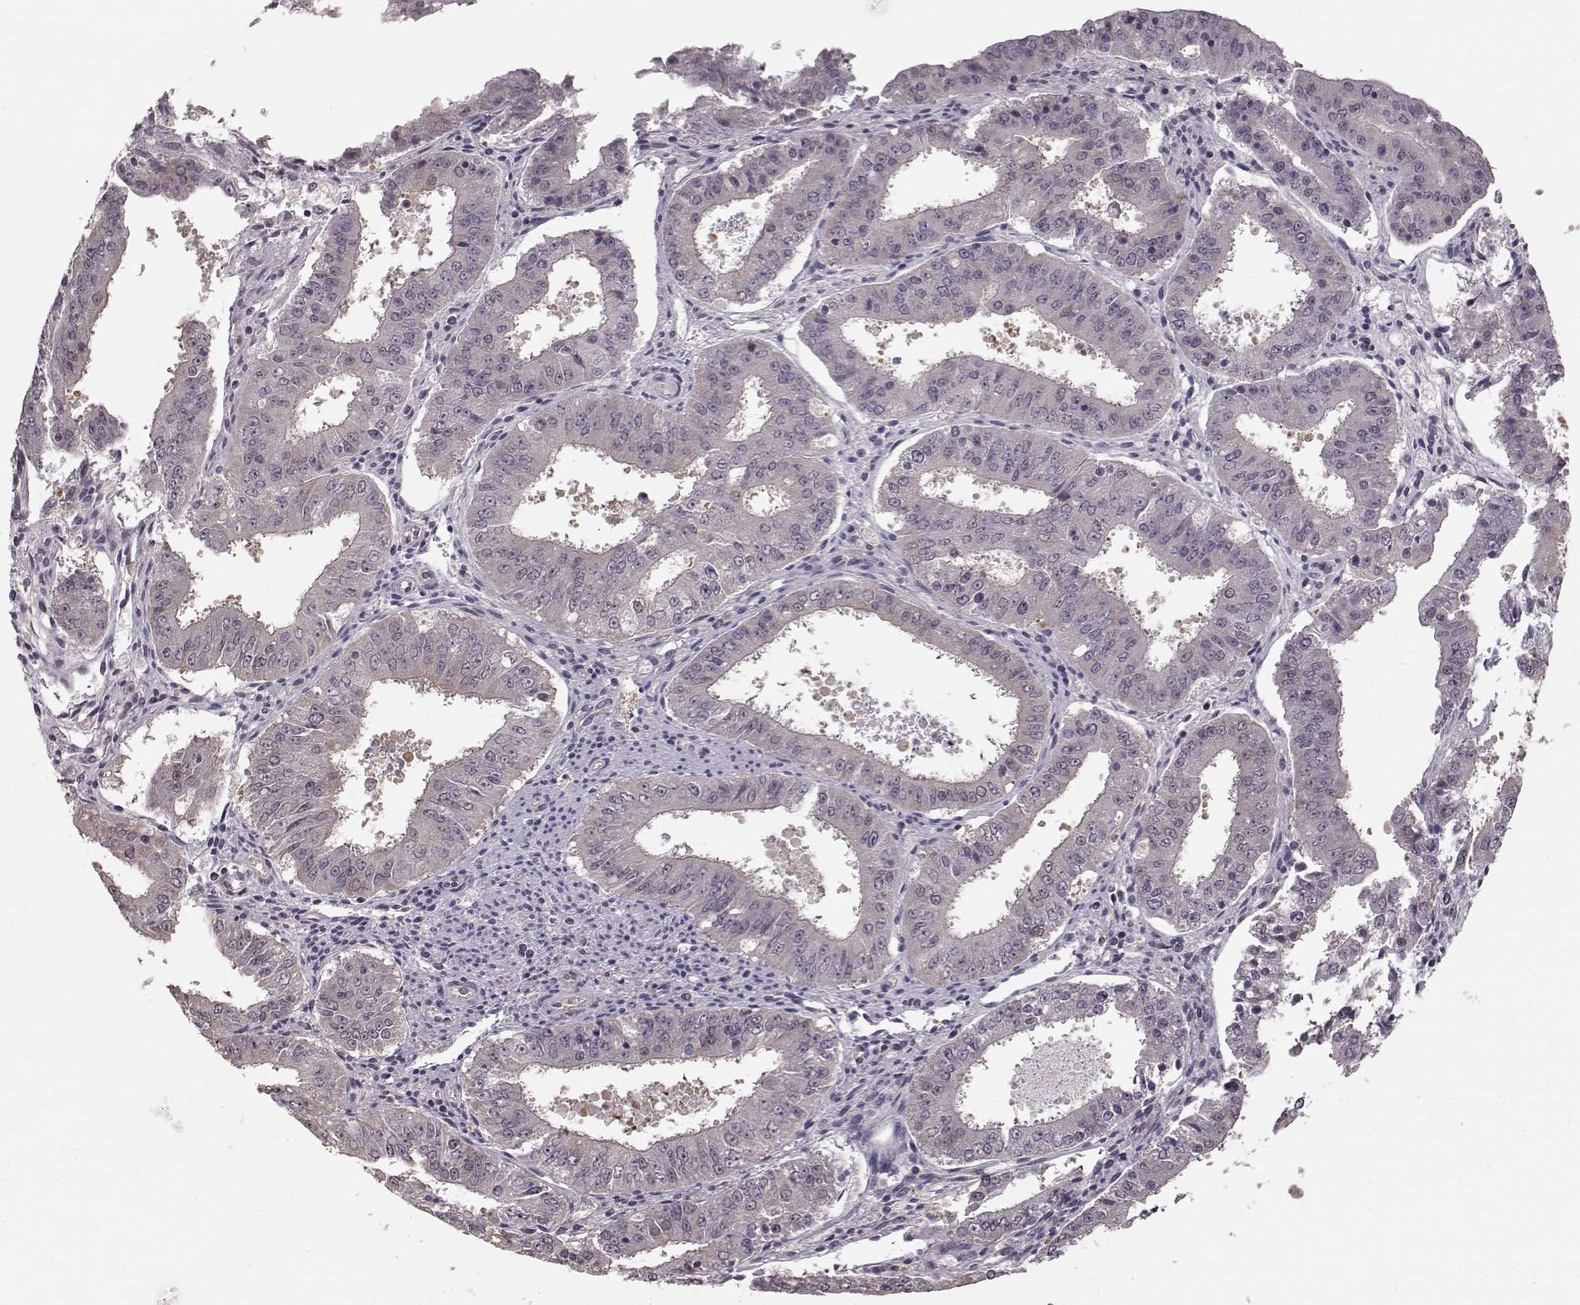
{"staining": {"intensity": "weak", "quantity": "25%-75%", "location": "nuclear"}, "tissue": "ovarian cancer", "cell_type": "Tumor cells", "image_type": "cancer", "snomed": [{"axis": "morphology", "description": "Carcinoma, endometroid"}, {"axis": "topography", "description": "Ovary"}], "caption": "Tumor cells show low levels of weak nuclear staining in about 25%-75% of cells in ovarian cancer (endometroid carcinoma).", "gene": "KLF6", "patient": {"sex": "female", "age": 42}}